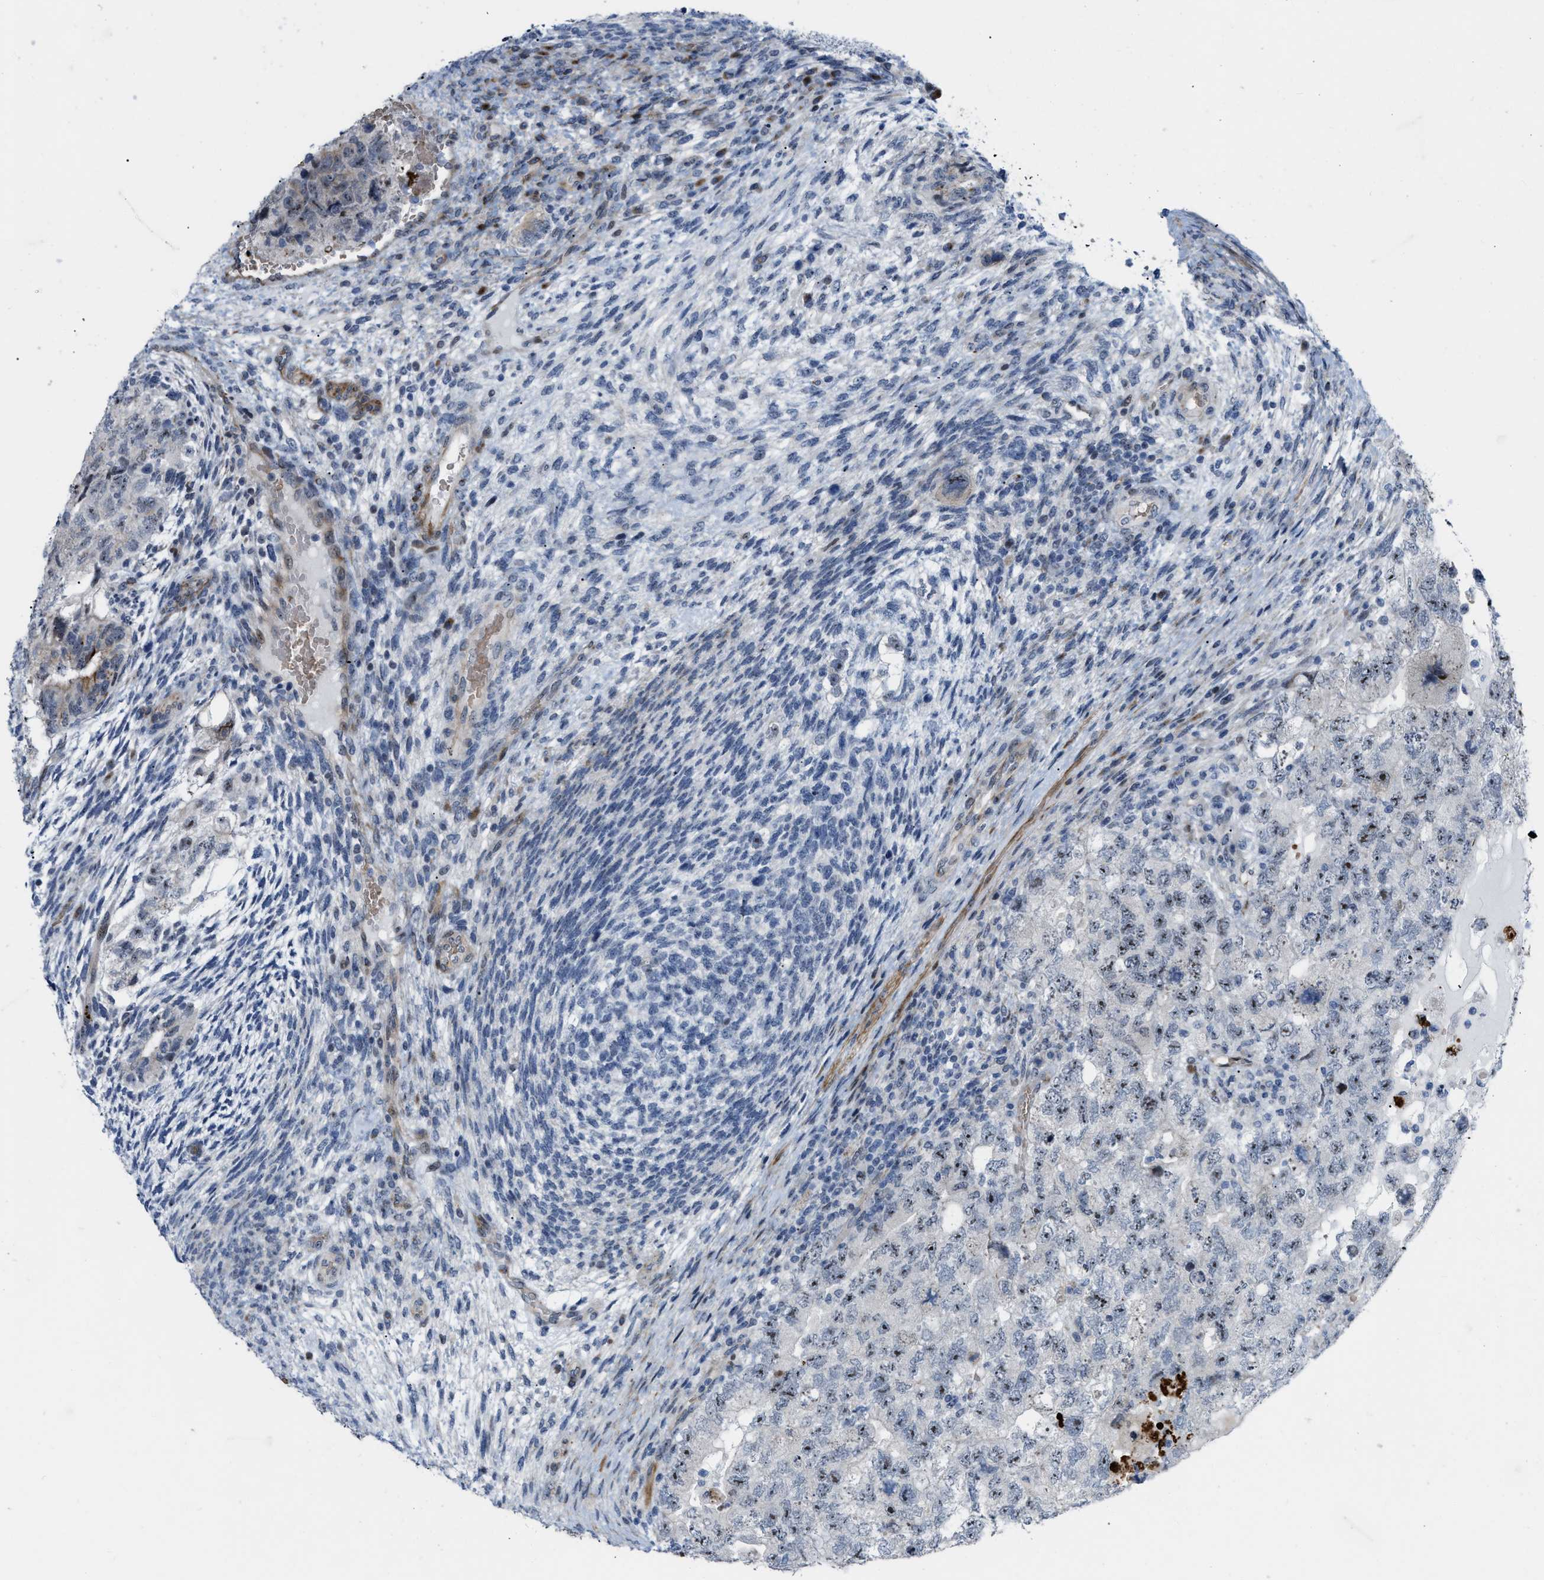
{"staining": {"intensity": "moderate", "quantity": ">75%", "location": "nuclear"}, "tissue": "testis cancer", "cell_type": "Tumor cells", "image_type": "cancer", "snomed": [{"axis": "morphology", "description": "Carcinoma, Embryonal, NOS"}, {"axis": "topography", "description": "Testis"}], "caption": "Approximately >75% of tumor cells in human embryonal carcinoma (testis) show moderate nuclear protein expression as visualized by brown immunohistochemical staining.", "gene": "POLR1F", "patient": {"sex": "male", "age": 36}}